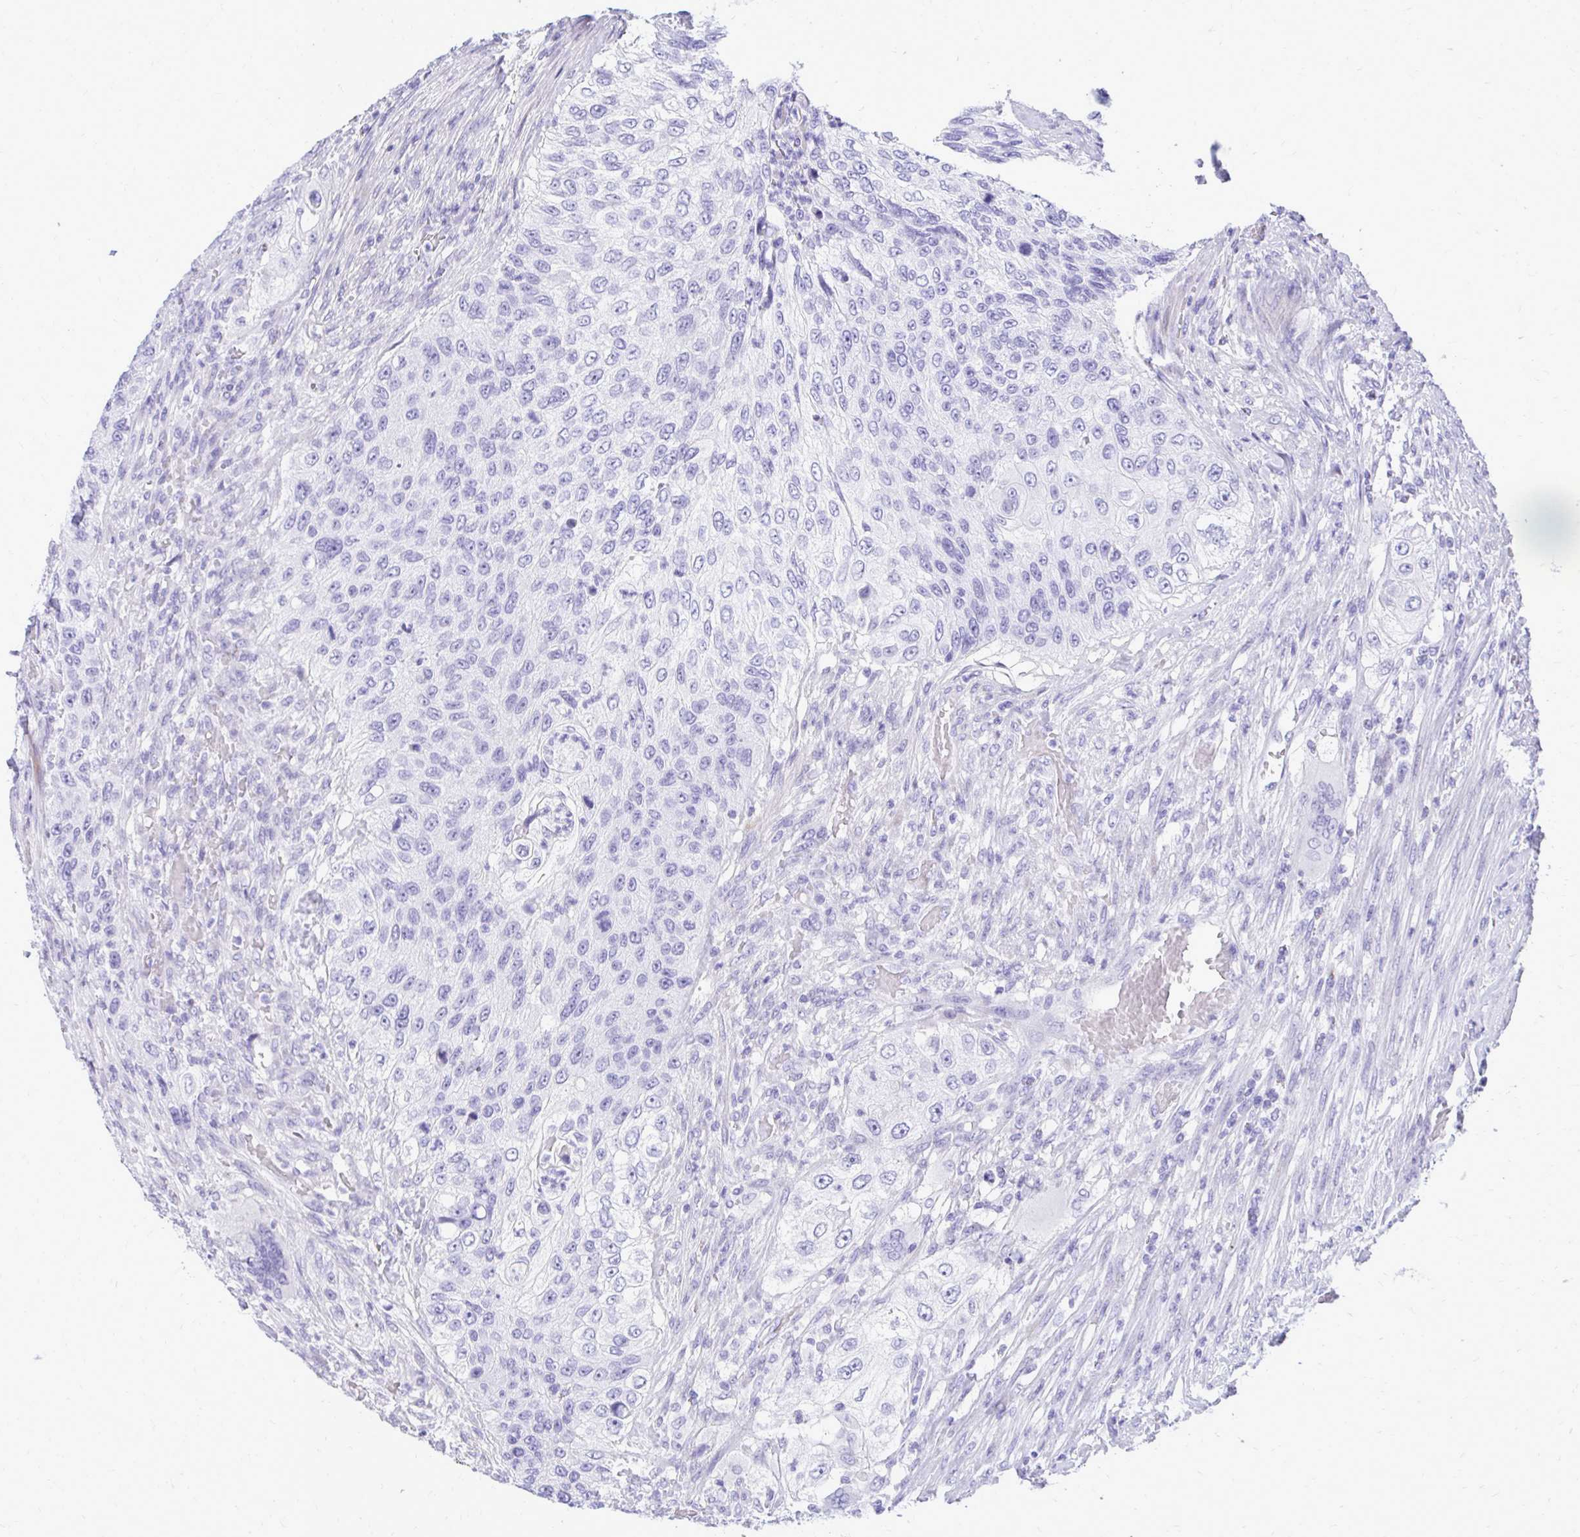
{"staining": {"intensity": "negative", "quantity": "none", "location": "none"}, "tissue": "urothelial cancer", "cell_type": "Tumor cells", "image_type": "cancer", "snomed": [{"axis": "morphology", "description": "Urothelial carcinoma, High grade"}, {"axis": "topography", "description": "Urinary bladder"}], "caption": "A histopathology image of high-grade urothelial carcinoma stained for a protein displays no brown staining in tumor cells.", "gene": "ANKDD1B", "patient": {"sex": "female", "age": 60}}